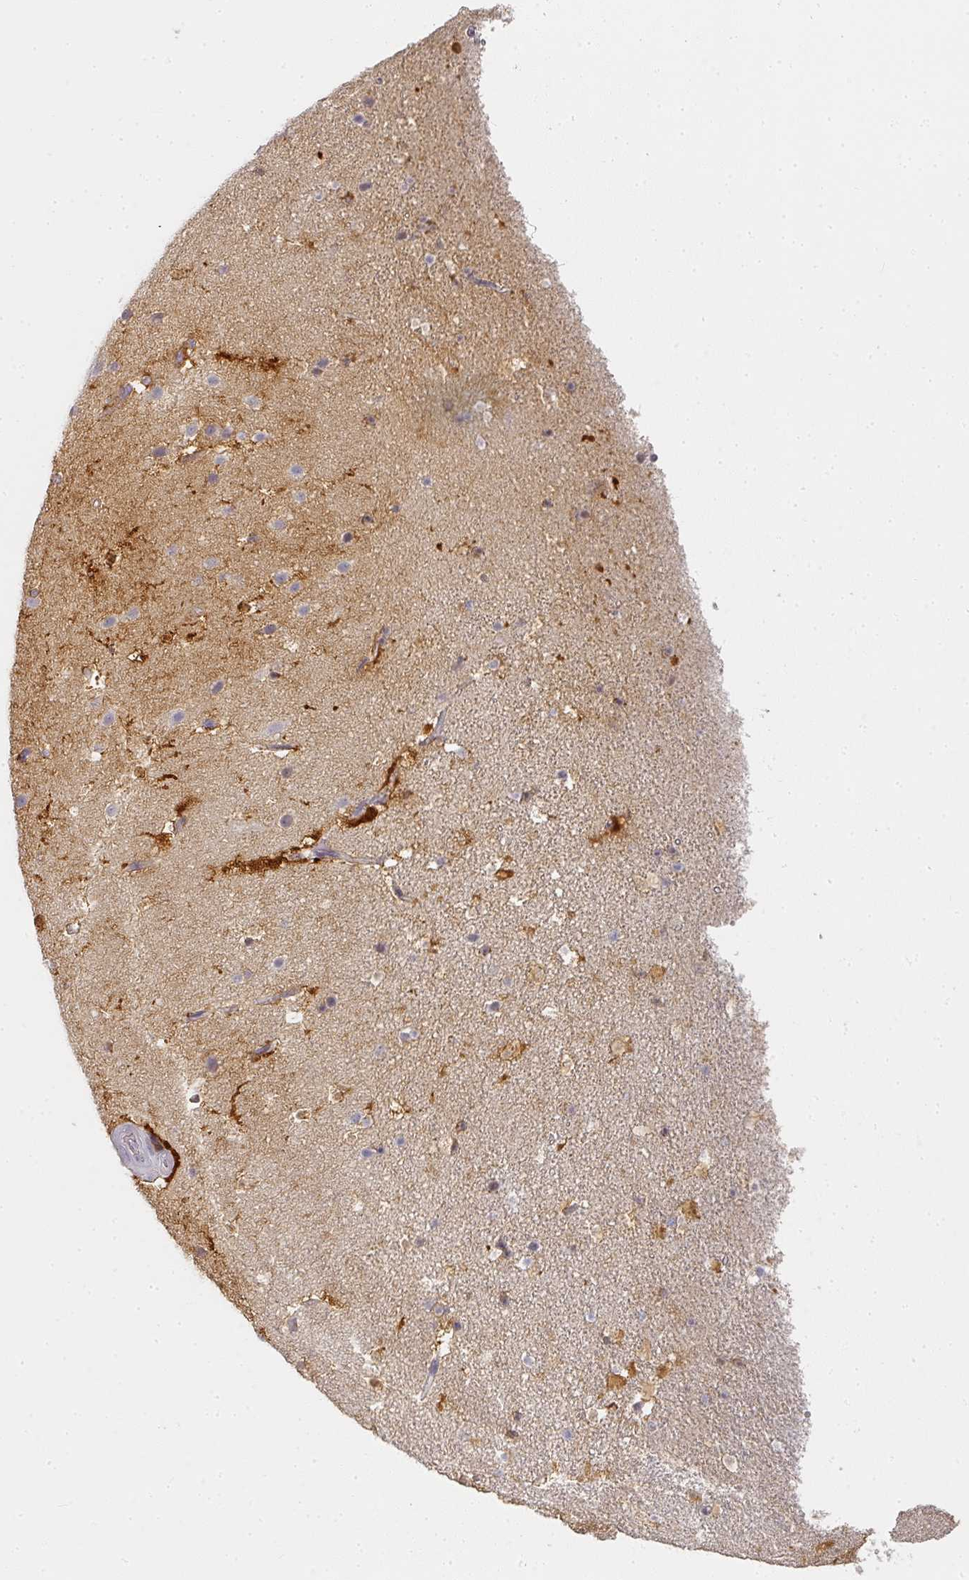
{"staining": {"intensity": "moderate", "quantity": "25%-75%", "location": "cytoplasmic/membranous,nuclear"}, "tissue": "hippocampus", "cell_type": "Glial cells", "image_type": "normal", "snomed": [{"axis": "morphology", "description": "Normal tissue, NOS"}, {"axis": "topography", "description": "Hippocampus"}], "caption": "Protein staining of benign hippocampus reveals moderate cytoplasmic/membranous,nuclear staining in about 25%-75% of glial cells.", "gene": "SHISA2", "patient": {"sex": "male", "age": 37}}